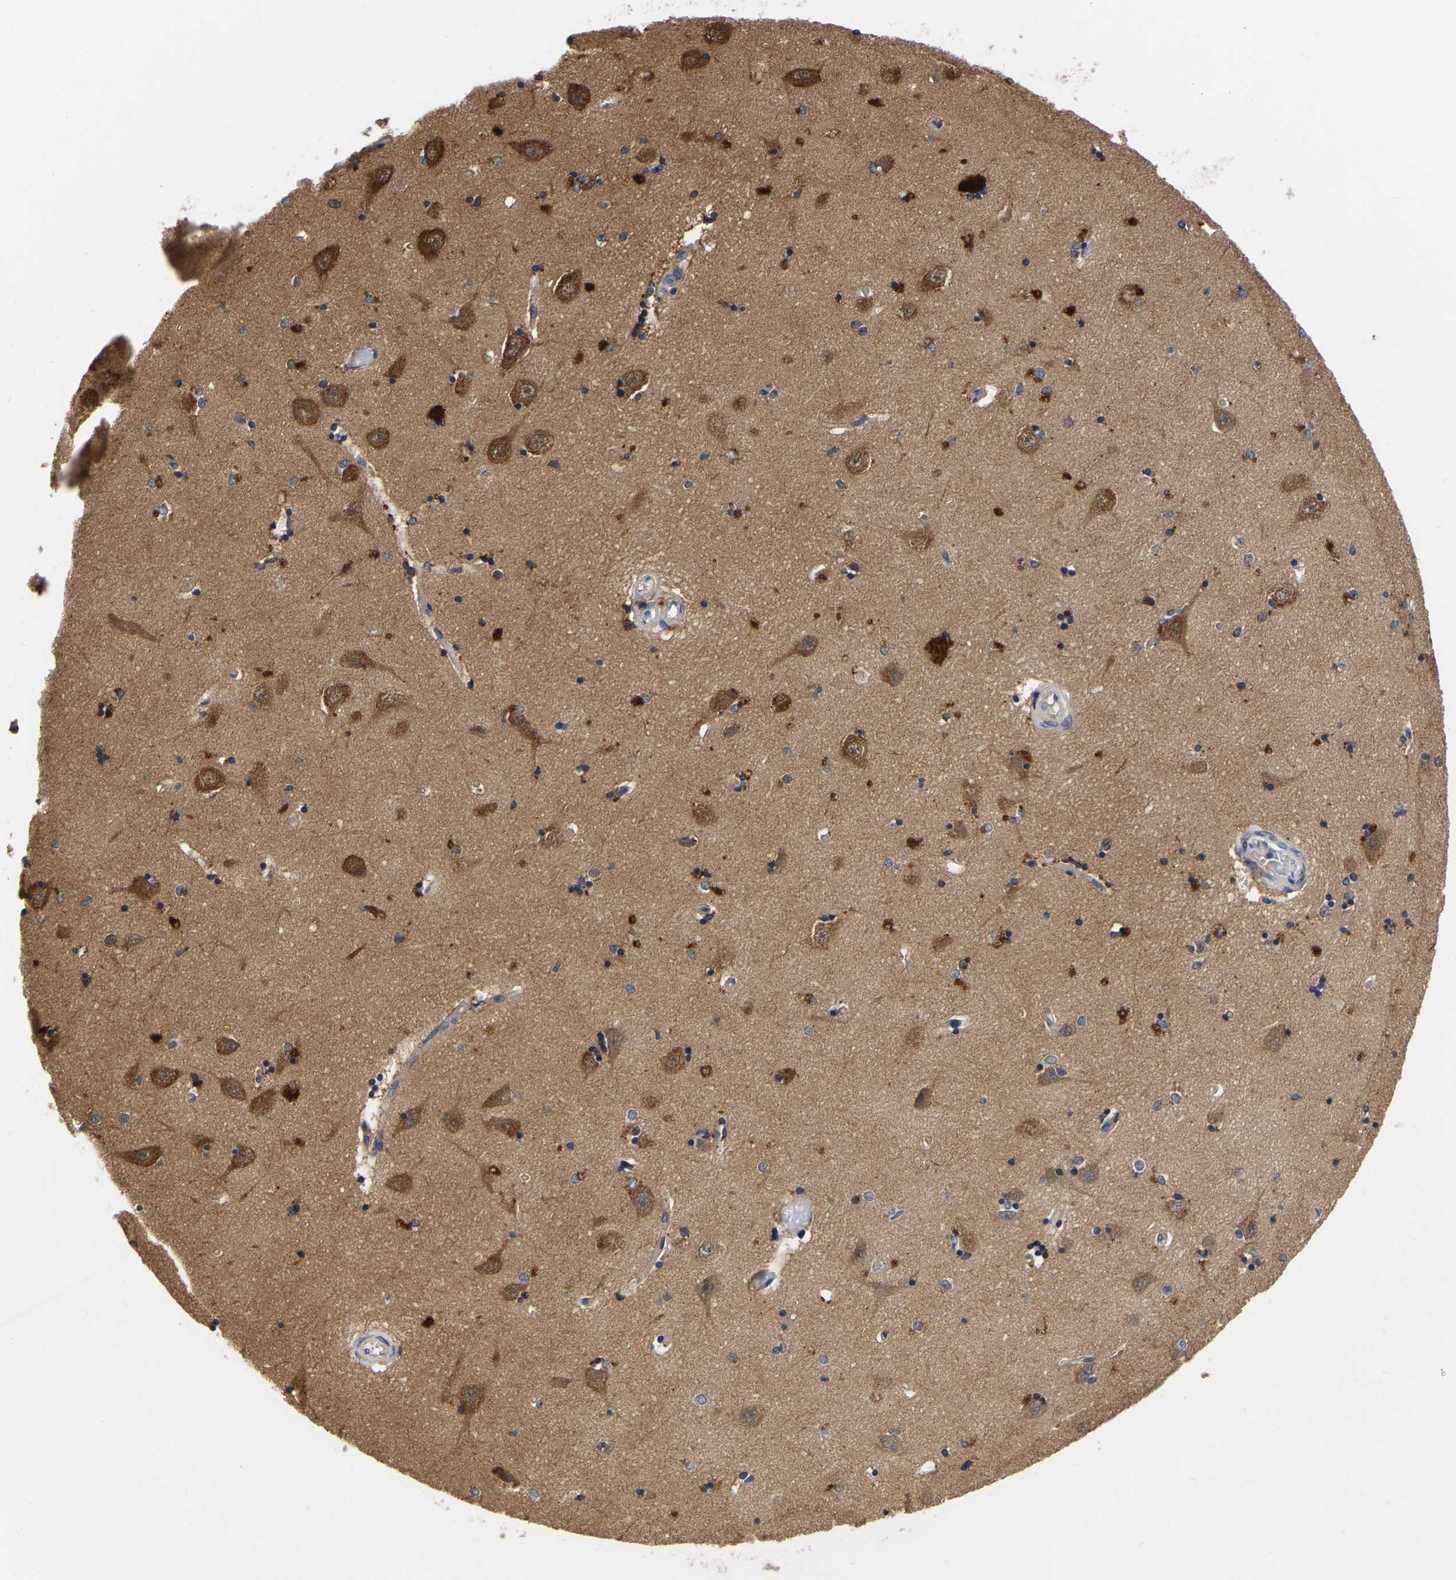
{"staining": {"intensity": "moderate", "quantity": ">75%", "location": "cytoplasmic/membranous"}, "tissue": "hippocampus", "cell_type": "Glial cells", "image_type": "normal", "snomed": [{"axis": "morphology", "description": "Normal tissue, NOS"}, {"axis": "topography", "description": "Hippocampus"}], "caption": "Glial cells exhibit medium levels of moderate cytoplasmic/membranous staining in about >75% of cells in normal hippocampus.", "gene": "GARS1", "patient": {"sex": "male", "age": 45}}